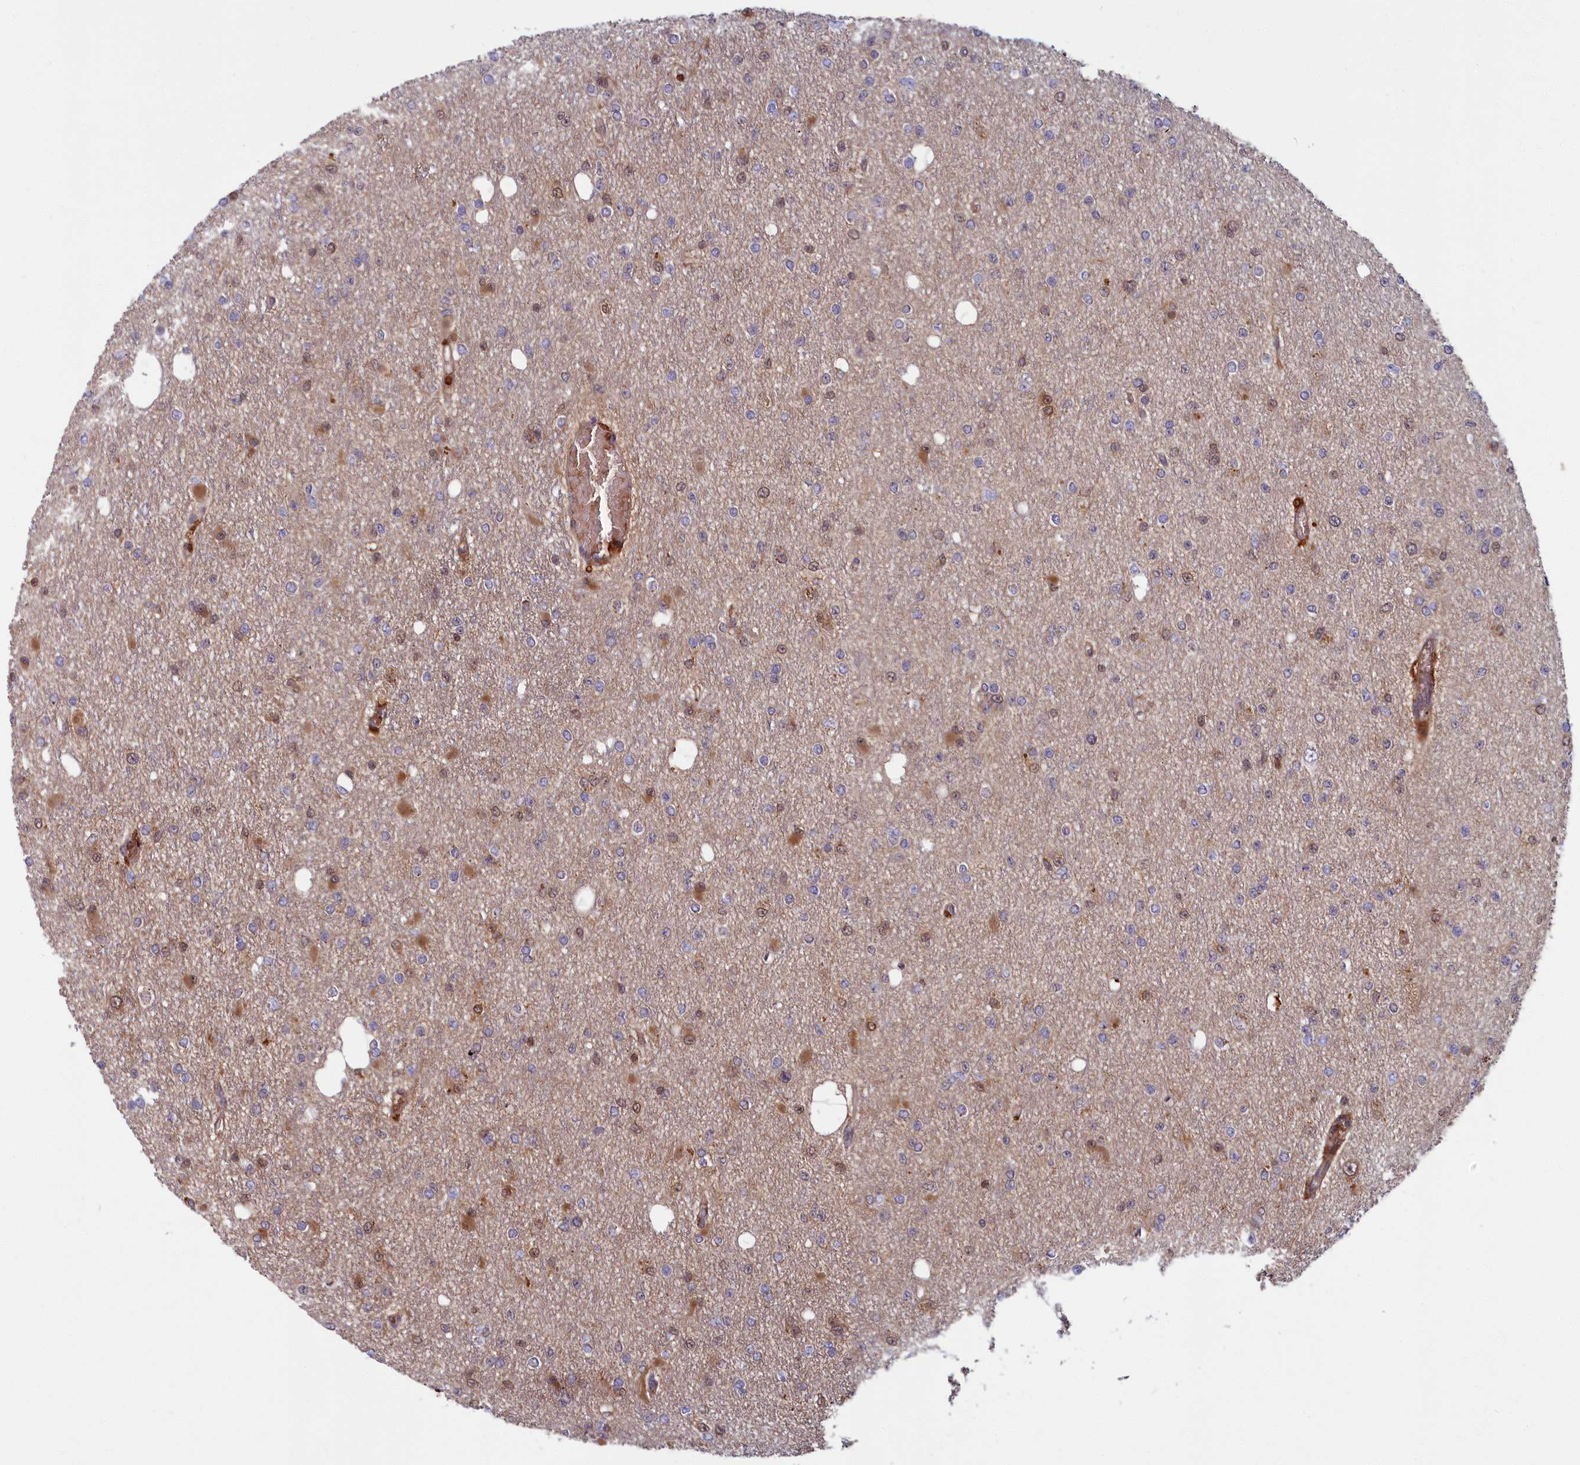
{"staining": {"intensity": "moderate", "quantity": "25%-75%", "location": "cytoplasmic/membranous"}, "tissue": "glioma", "cell_type": "Tumor cells", "image_type": "cancer", "snomed": [{"axis": "morphology", "description": "Glioma, malignant, Low grade"}, {"axis": "topography", "description": "Brain"}], "caption": "A medium amount of moderate cytoplasmic/membranous staining is appreciated in about 25%-75% of tumor cells in glioma tissue. The staining was performed using DAB (3,3'-diaminobenzidine), with brown indicating positive protein expression. Nuclei are stained blue with hematoxylin.", "gene": "BLVRB", "patient": {"sex": "female", "age": 22}}